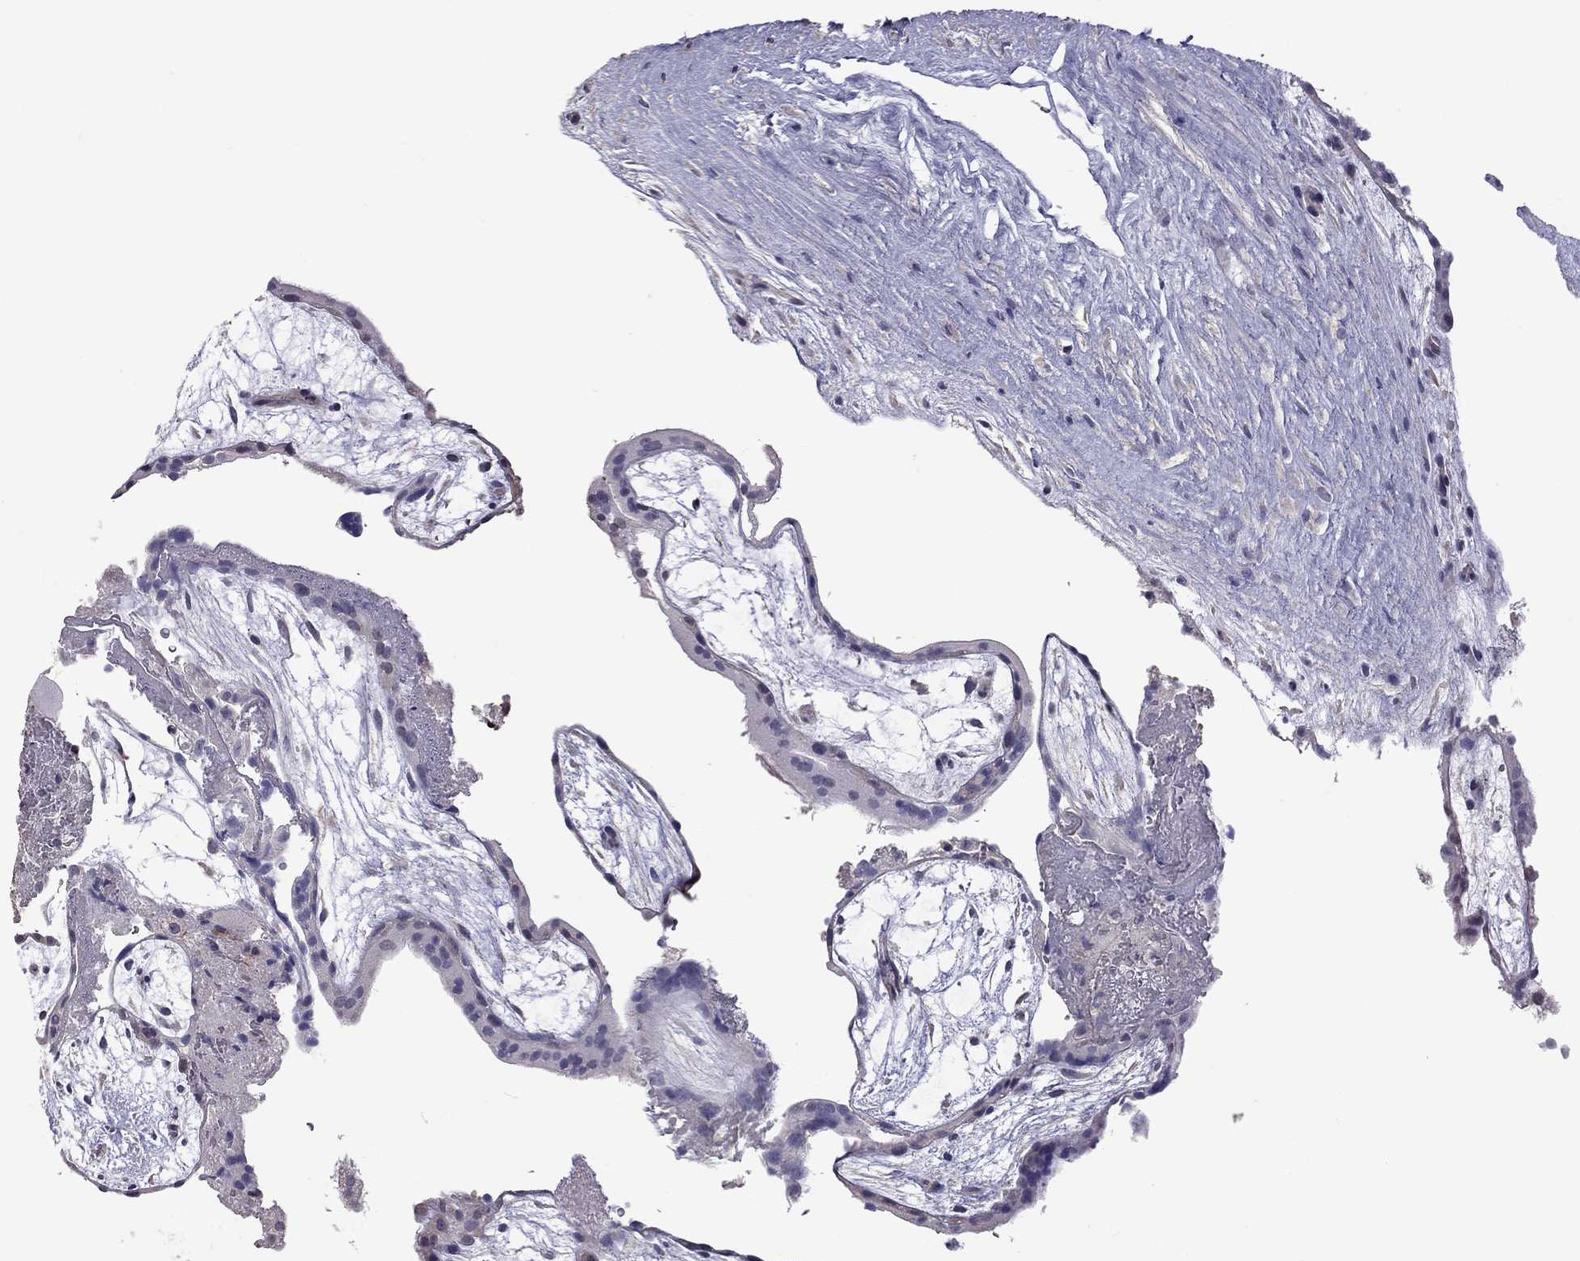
{"staining": {"intensity": "negative", "quantity": "none", "location": "none"}, "tissue": "placenta", "cell_type": "Decidual cells", "image_type": "normal", "snomed": [{"axis": "morphology", "description": "Normal tissue, NOS"}, {"axis": "topography", "description": "Placenta"}], "caption": "This is an immunohistochemistry histopathology image of unremarkable human placenta. There is no staining in decidual cells.", "gene": "FEZ1", "patient": {"sex": "female", "age": 19}}